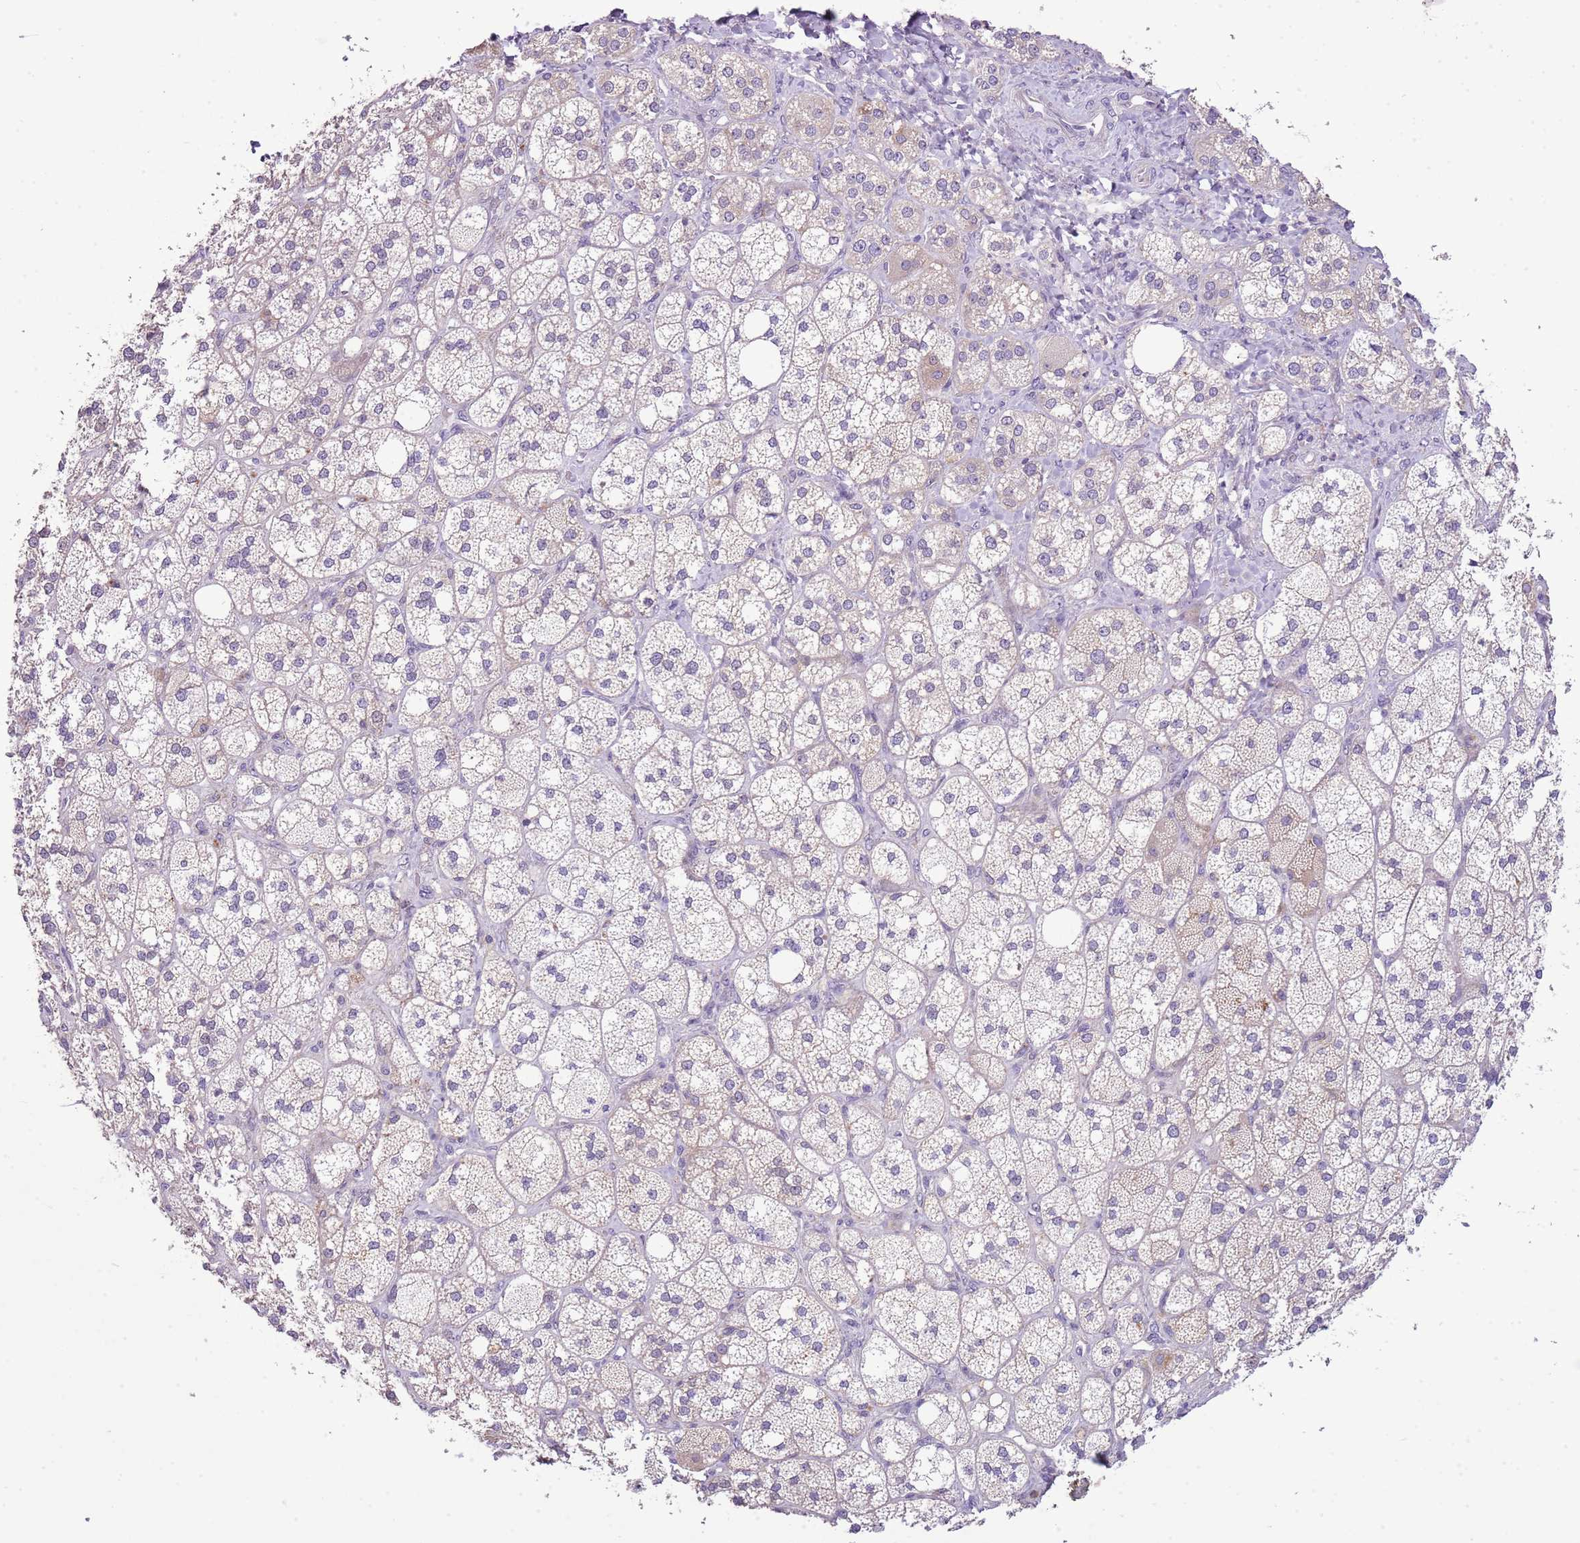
{"staining": {"intensity": "weak", "quantity": "25%-75%", "location": "cytoplasmic/membranous"}, "tissue": "adrenal gland", "cell_type": "Glandular cells", "image_type": "normal", "snomed": [{"axis": "morphology", "description": "Normal tissue, NOS"}, {"axis": "topography", "description": "Adrenal gland"}], "caption": "Brown immunohistochemical staining in unremarkable human adrenal gland demonstrates weak cytoplasmic/membranous staining in approximately 25%-75% of glandular cells.", "gene": "SCAMP5", "patient": {"sex": "male", "age": 61}}